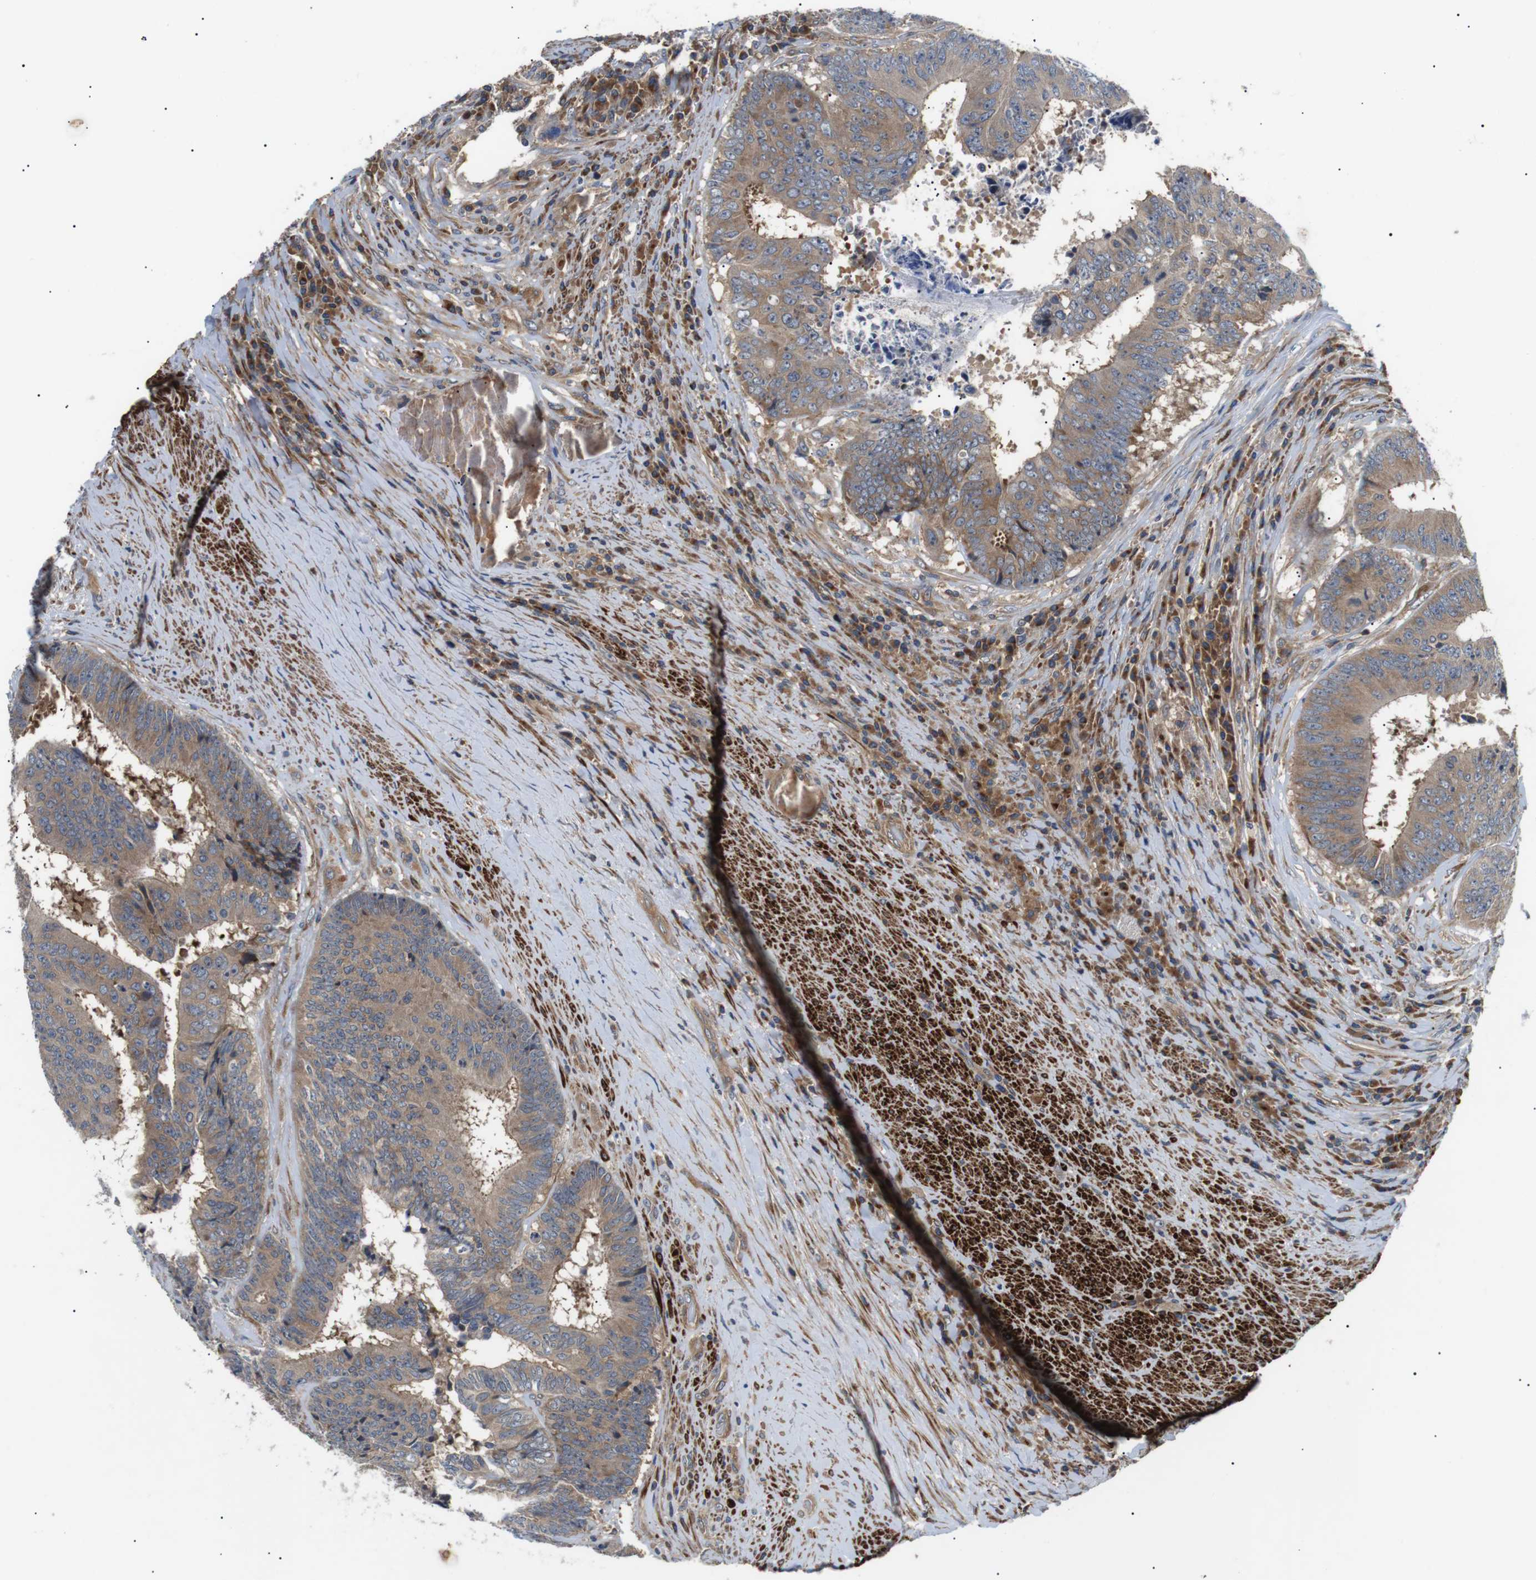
{"staining": {"intensity": "moderate", "quantity": ">75%", "location": "cytoplasmic/membranous"}, "tissue": "colorectal cancer", "cell_type": "Tumor cells", "image_type": "cancer", "snomed": [{"axis": "morphology", "description": "Adenocarcinoma, NOS"}, {"axis": "topography", "description": "Rectum"}], "caption": "Immunohistochemistry (IHC) (DAB (3,3'-diaminobenzidine)) staining of colorectal cancer (adenocarcinoma) demonstrates moderate cytoplasmic/membranous protein expression in approximately >75% of tumor cells.", "gene": "DIPK1A", "patient": {"sex": "male", "age": 72}}